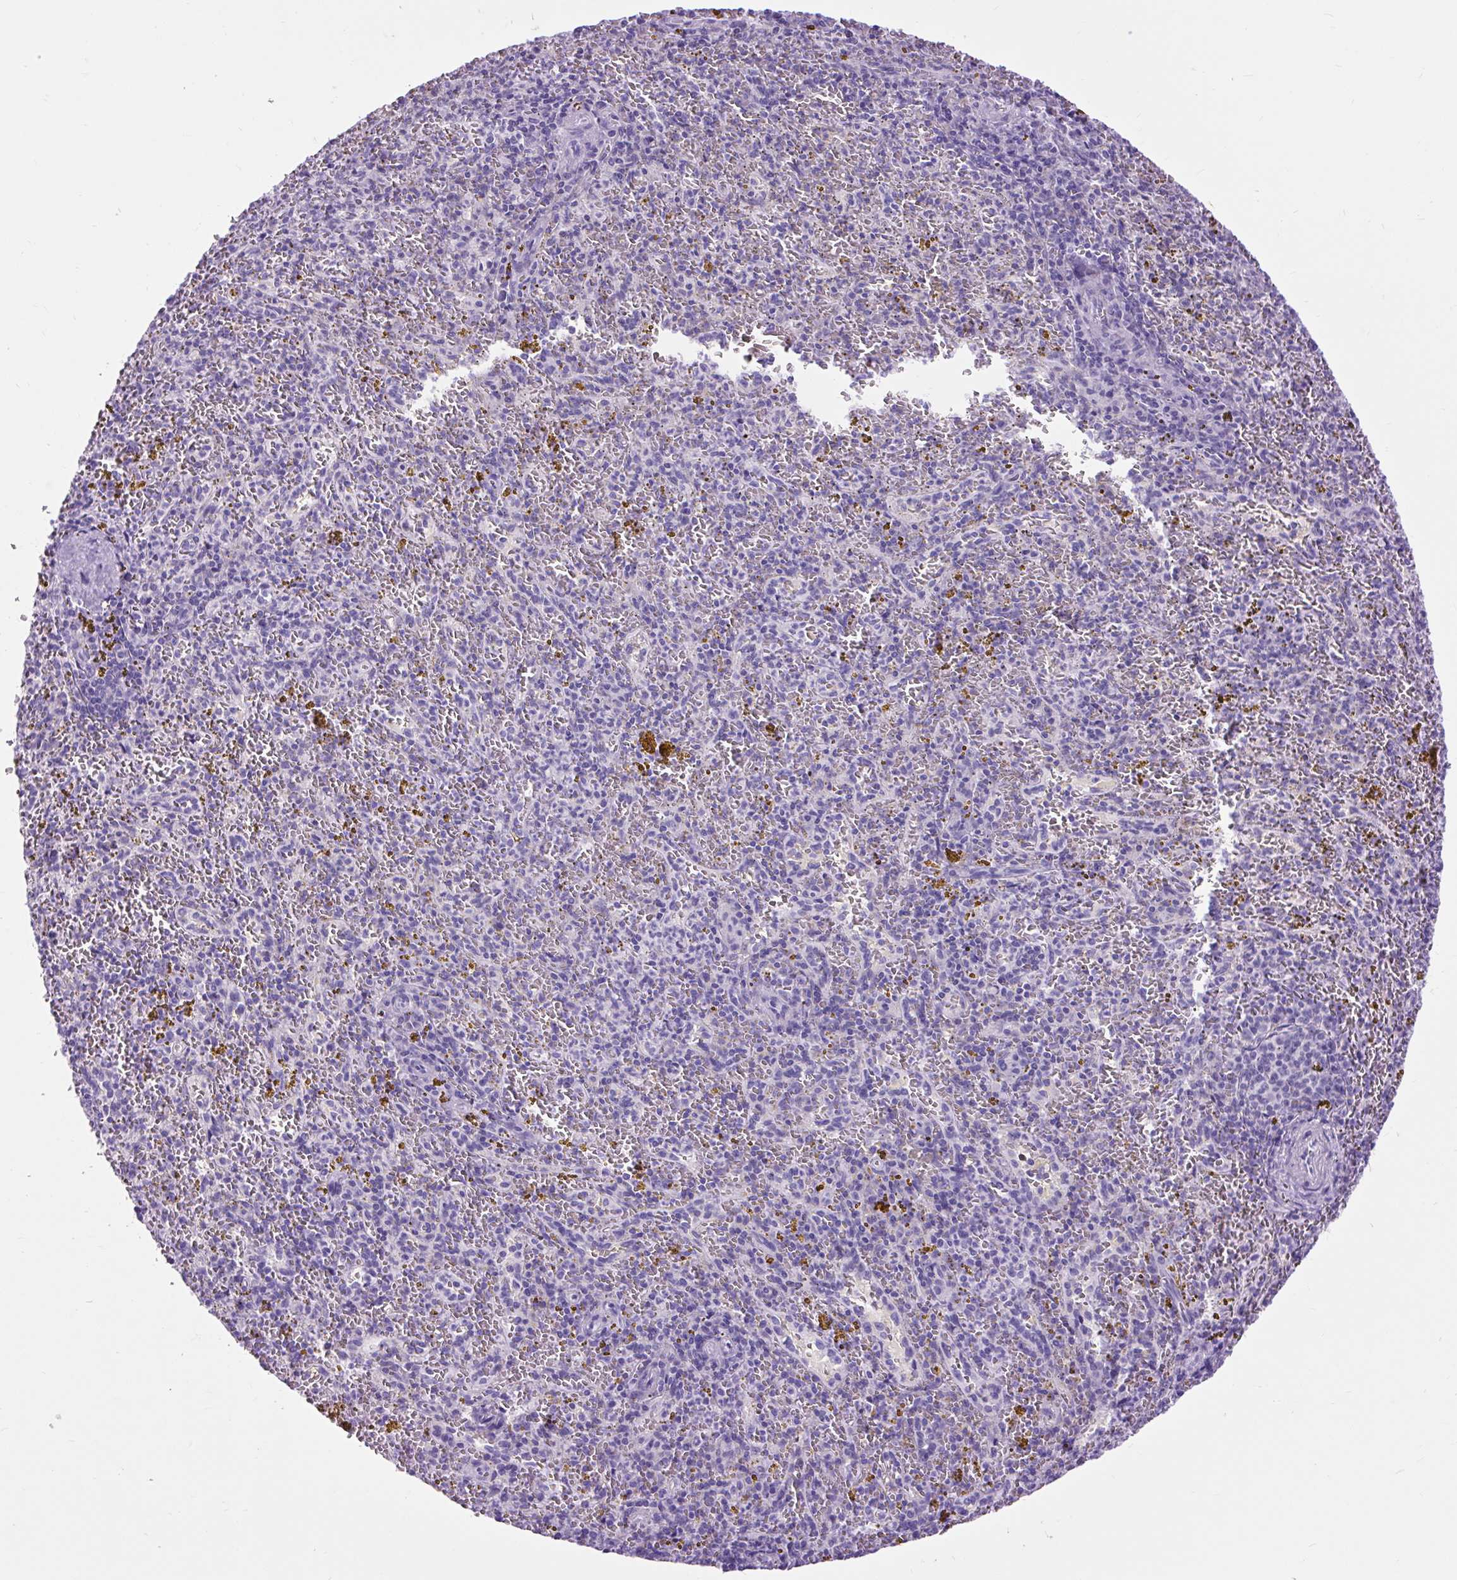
{"staining": {"intensity": "negative", "quantity": "none", "location": "none"}, "tissue": "spleen", "cell_type": "Cells in red pulp", "image_type": "normal", "snomed": [{"axis": "morphology", "description": "Normal tissue, NOS"}, {"axis": "topography", "description": "Spleen"}], "caption": "DAB immunohistochemical staining of unremarkable human spleen shows no significant expression in cells in red pulp.", "gene": "DPP6", "patient": {"sex": "male", "age": 57}}